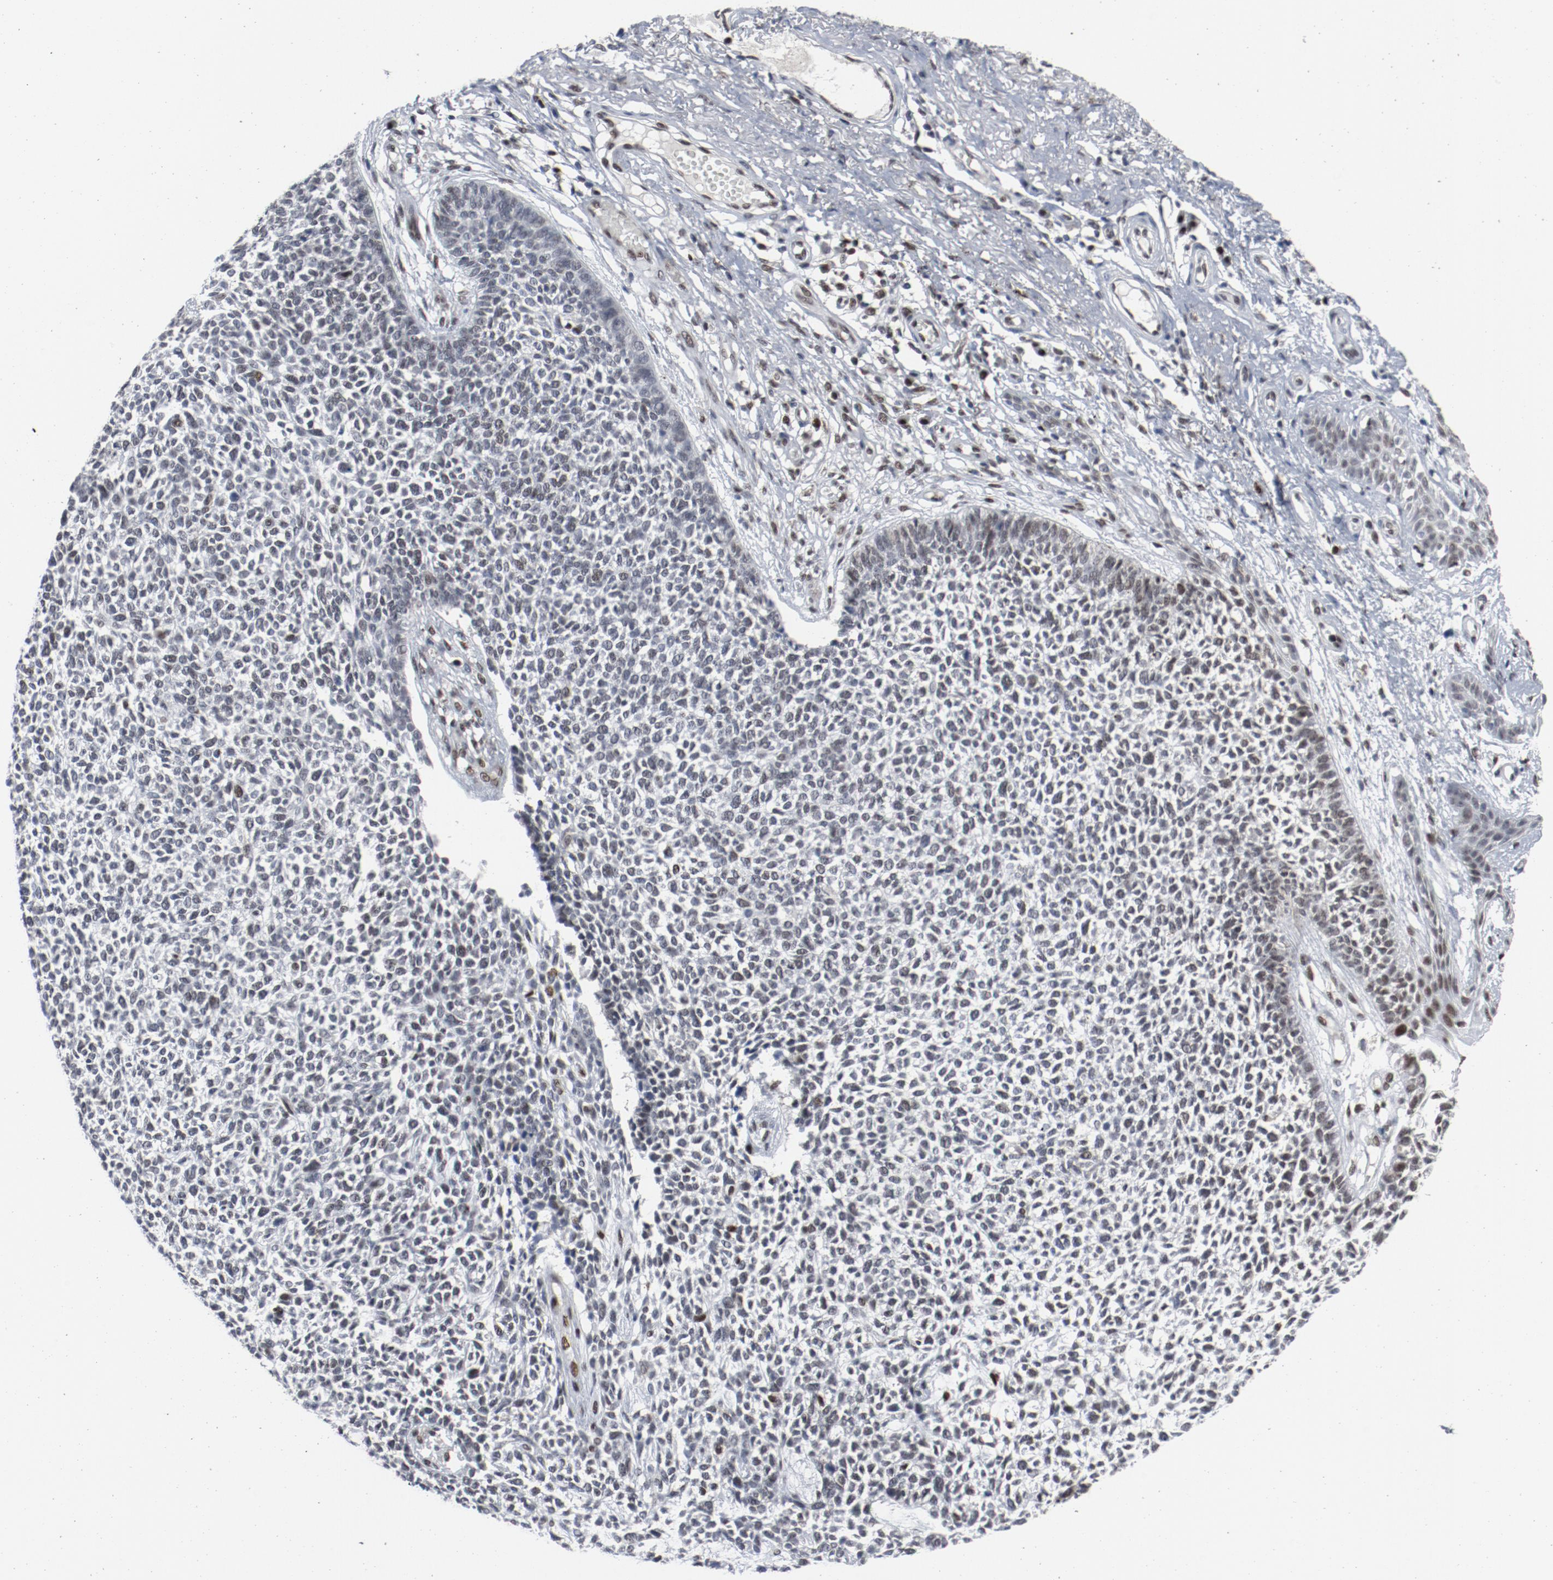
{"staining": {"intensity": "weak", "quantity": "<25%", "location": "nuclear"}, "tissue": "skin cancer", "cell_type": "Tumor cells", "image_type": "cancer", "snomed": [{"axis": "morphology", "description": "Basal cell carcinoma"}, {"axis": "topography", "description": "Skin"}], "caption": "Immunohistochemical staining of skin cancer exhibits no significant expression in tumor cells.", "gene": "JMJD6", "patient": {"sex": "female", "age": 84}}